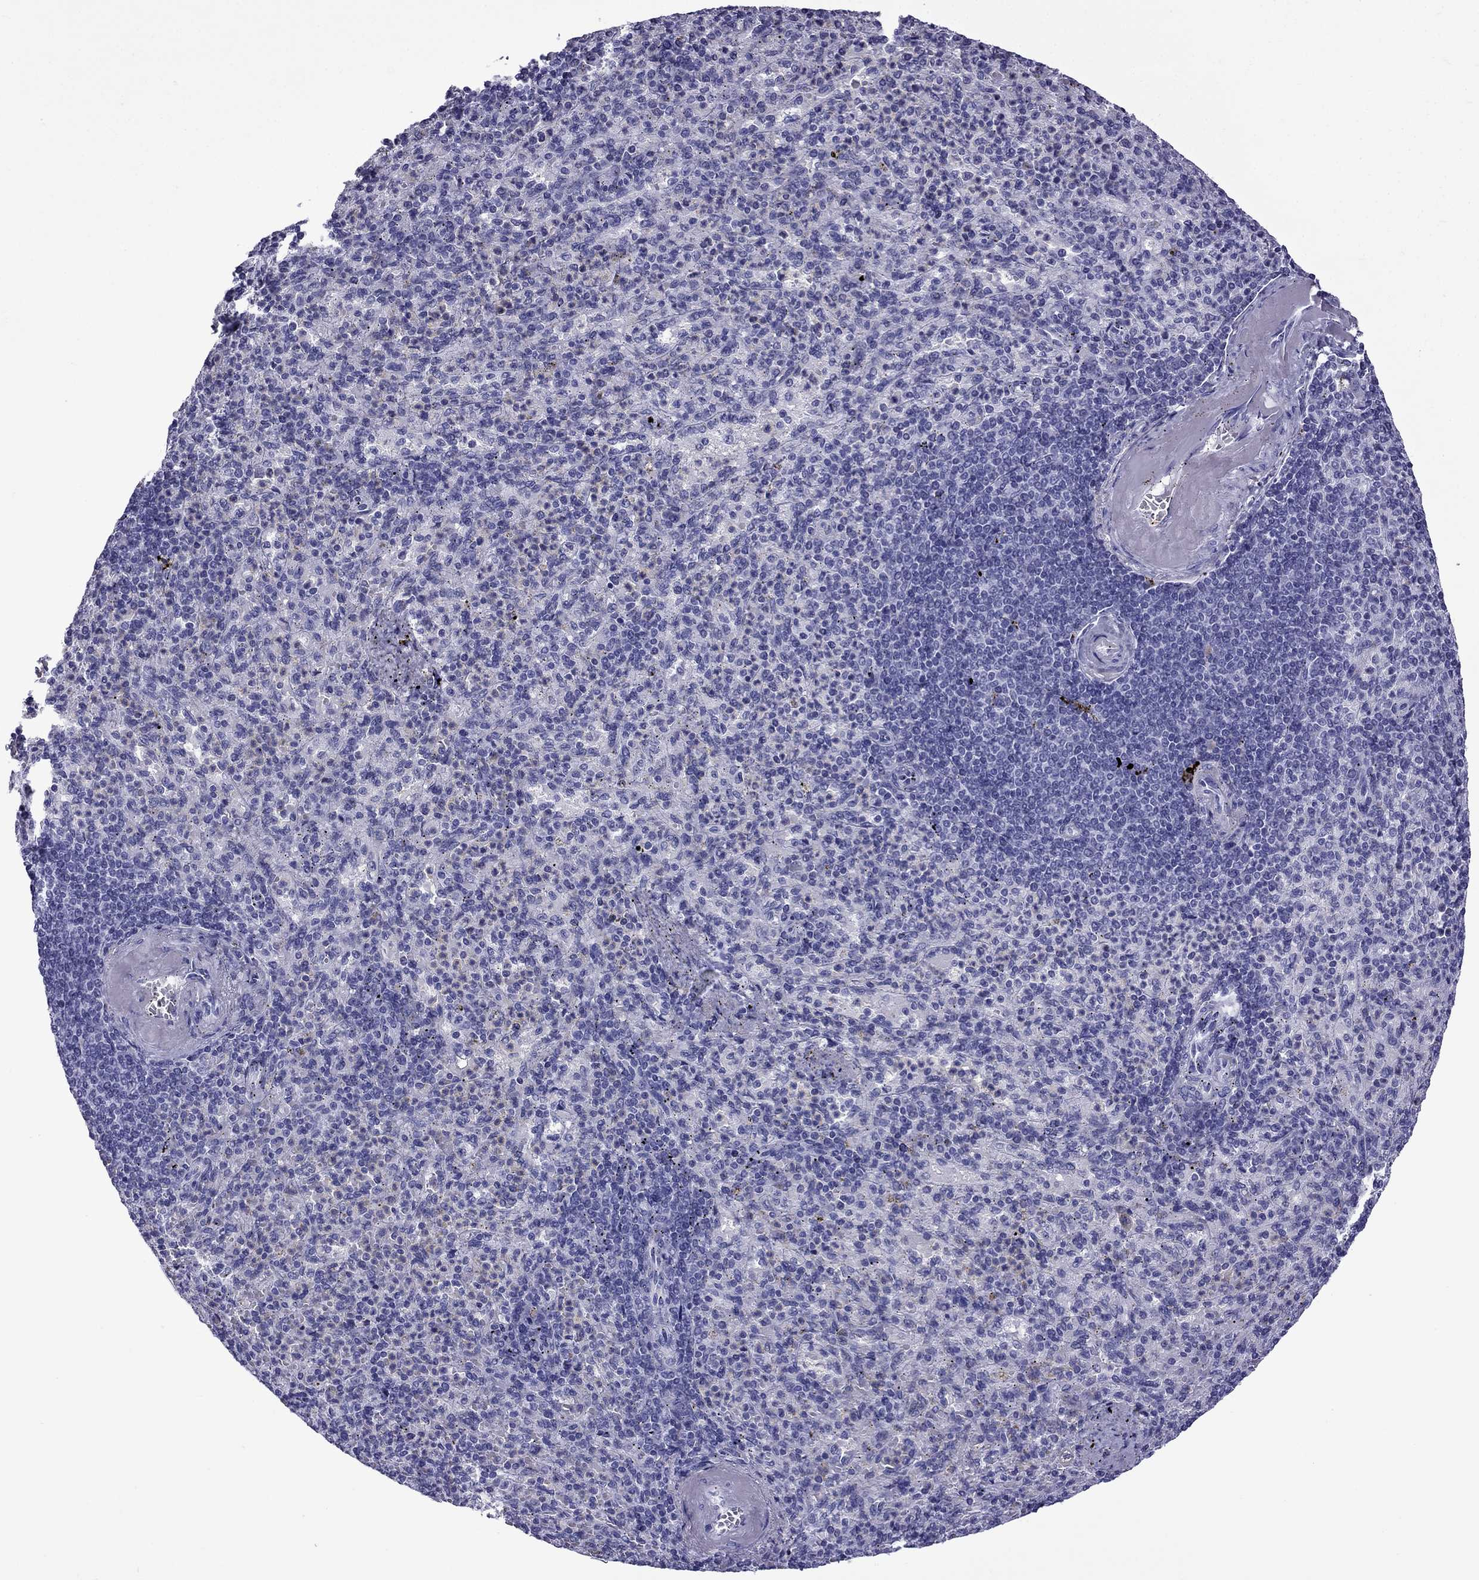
{"staining": {"intensity": "negative", "quantity": "none", "location": "none"}, "tissue": "spleen", "cell_type": "Cells in red pulp", "image_type": "normal", "snomed": [{"axis": "morphology", "description": "Normal tissue, NOS"}, {"axis": "topography", "description": "Spleen"}], "caption": "This is an immunohistochemistry image of unremarkable human spleen. There is no expression in cells in red pulp.", "gene": "TFF3", "patient": {"sex": "female", "age": 74}}